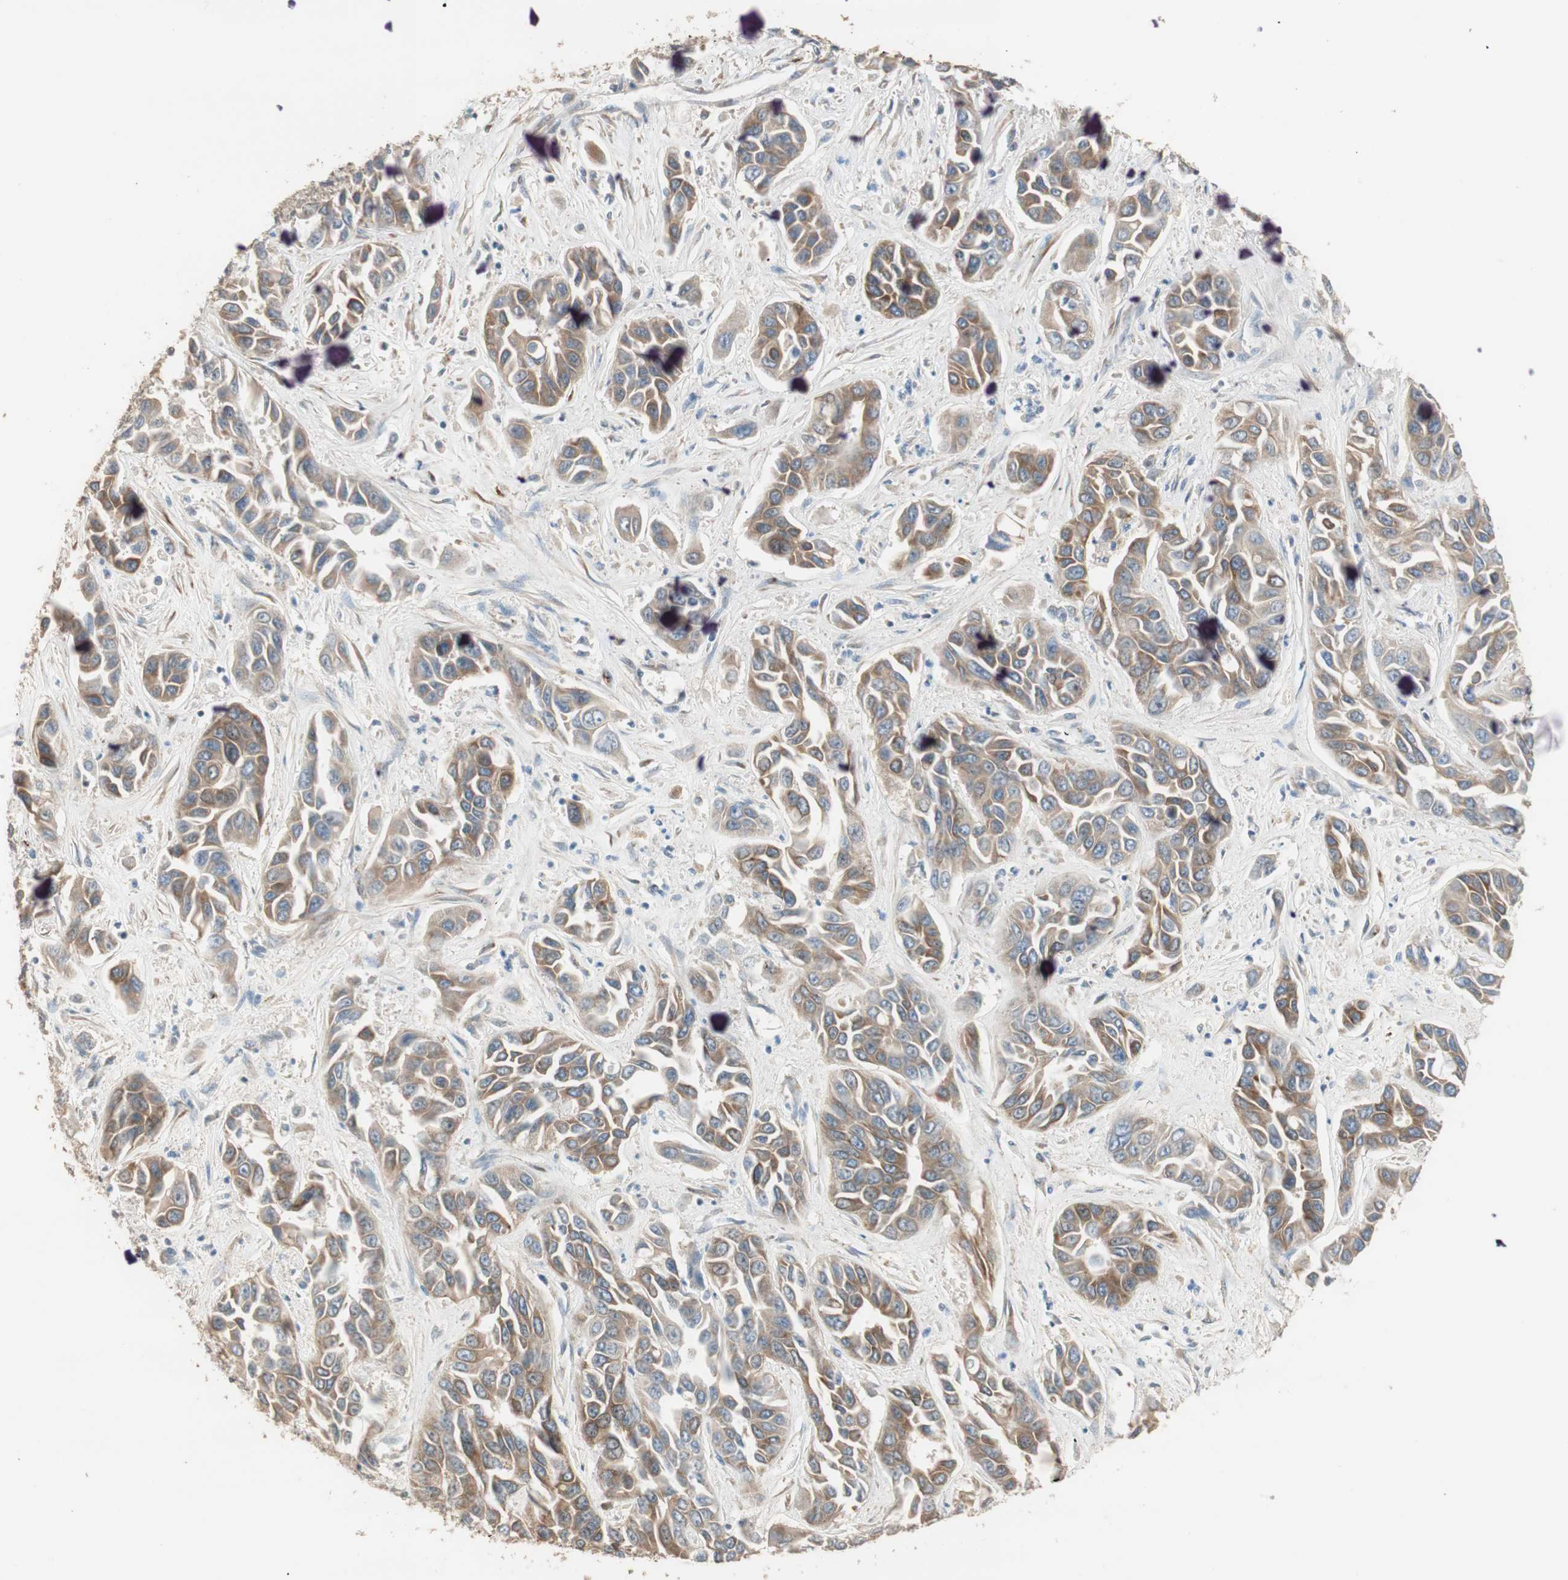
{"staining": {"intensity": "moderate", "quantity": ">75%", "location": "cytoplasmic/membranous"}, "tissue": "liver cancer", "cell_type": "Tumor cells", "image_type": "cancer", "snomed": [{"axis": "morphology", "description": "Cholangiocarcinoma"}, {"axis": "topography", "description": "Liver"}], "caption": "A high-resolution histopathology image shows immunohistochemistry (IHC) staining of liver cholangiocarcinoma, which reveals moderate cytoplasmic/membranous positivity in about >75% of tumor cells.", "gene": "TASOR", "patient": {"sex": "female", "age": 52}}